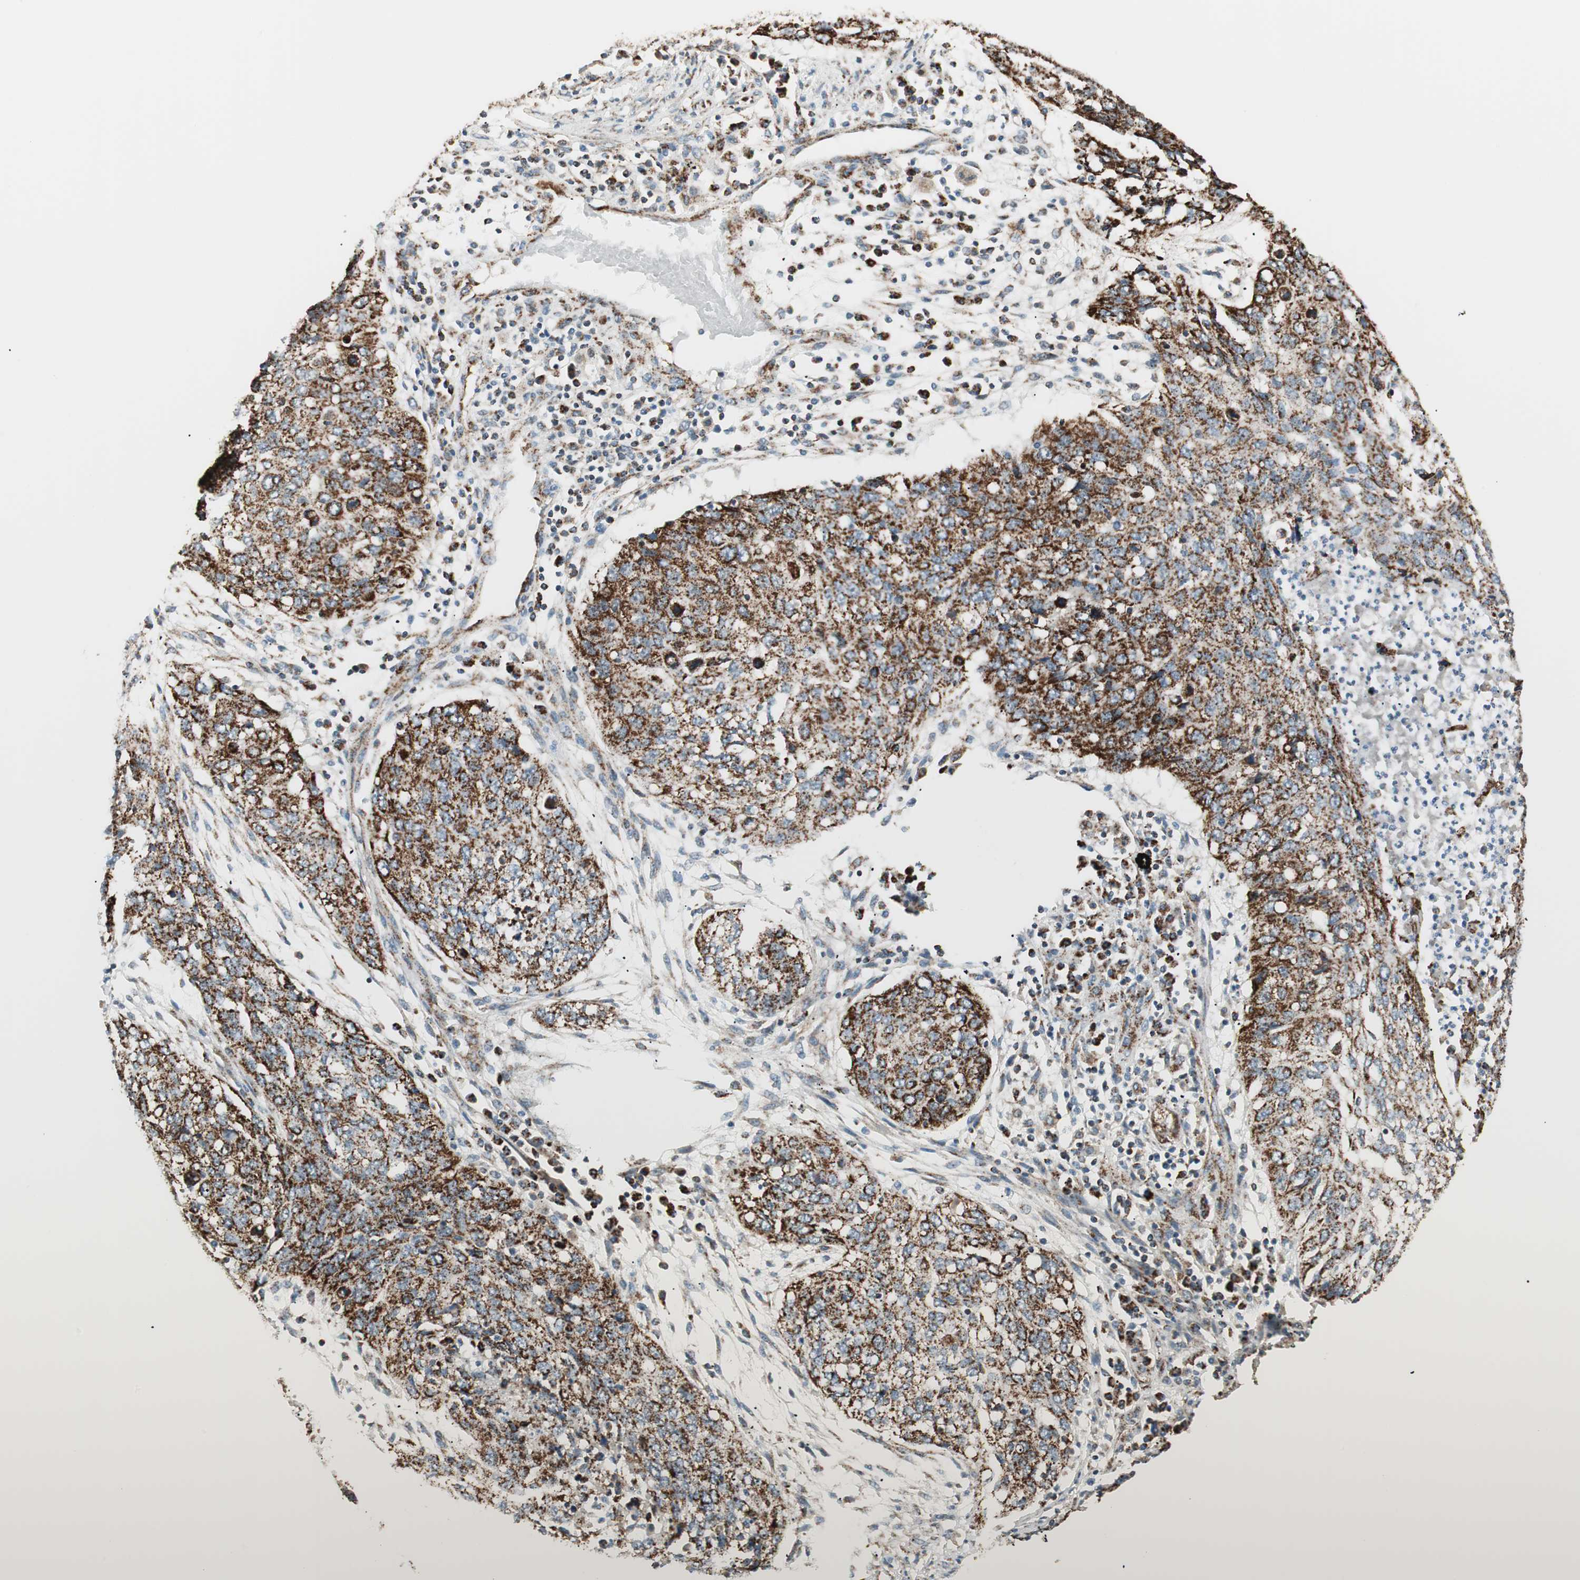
{"staining": {"intensity": "strong", "quantity": ">75%", "location": "cytoplasmic/membranous"}, "tissue": "lung cancer", "cell_type": "Tumor cells", "image_type": "cancer", "snomed": [{"axis": "morphology", "description": "Squamous cell carcinoma, NOS"}, {"axis": "topography", "description": "Lung"}], "caption": "Human squamous cell carcinoma (lung) stained for a protein (brown) reveals strong cytoplasmic/membranous positive staining in approximately >75% of tumor cells.", "gene": "TOMM22", "patient": {"sex": "female", "age": 63}}